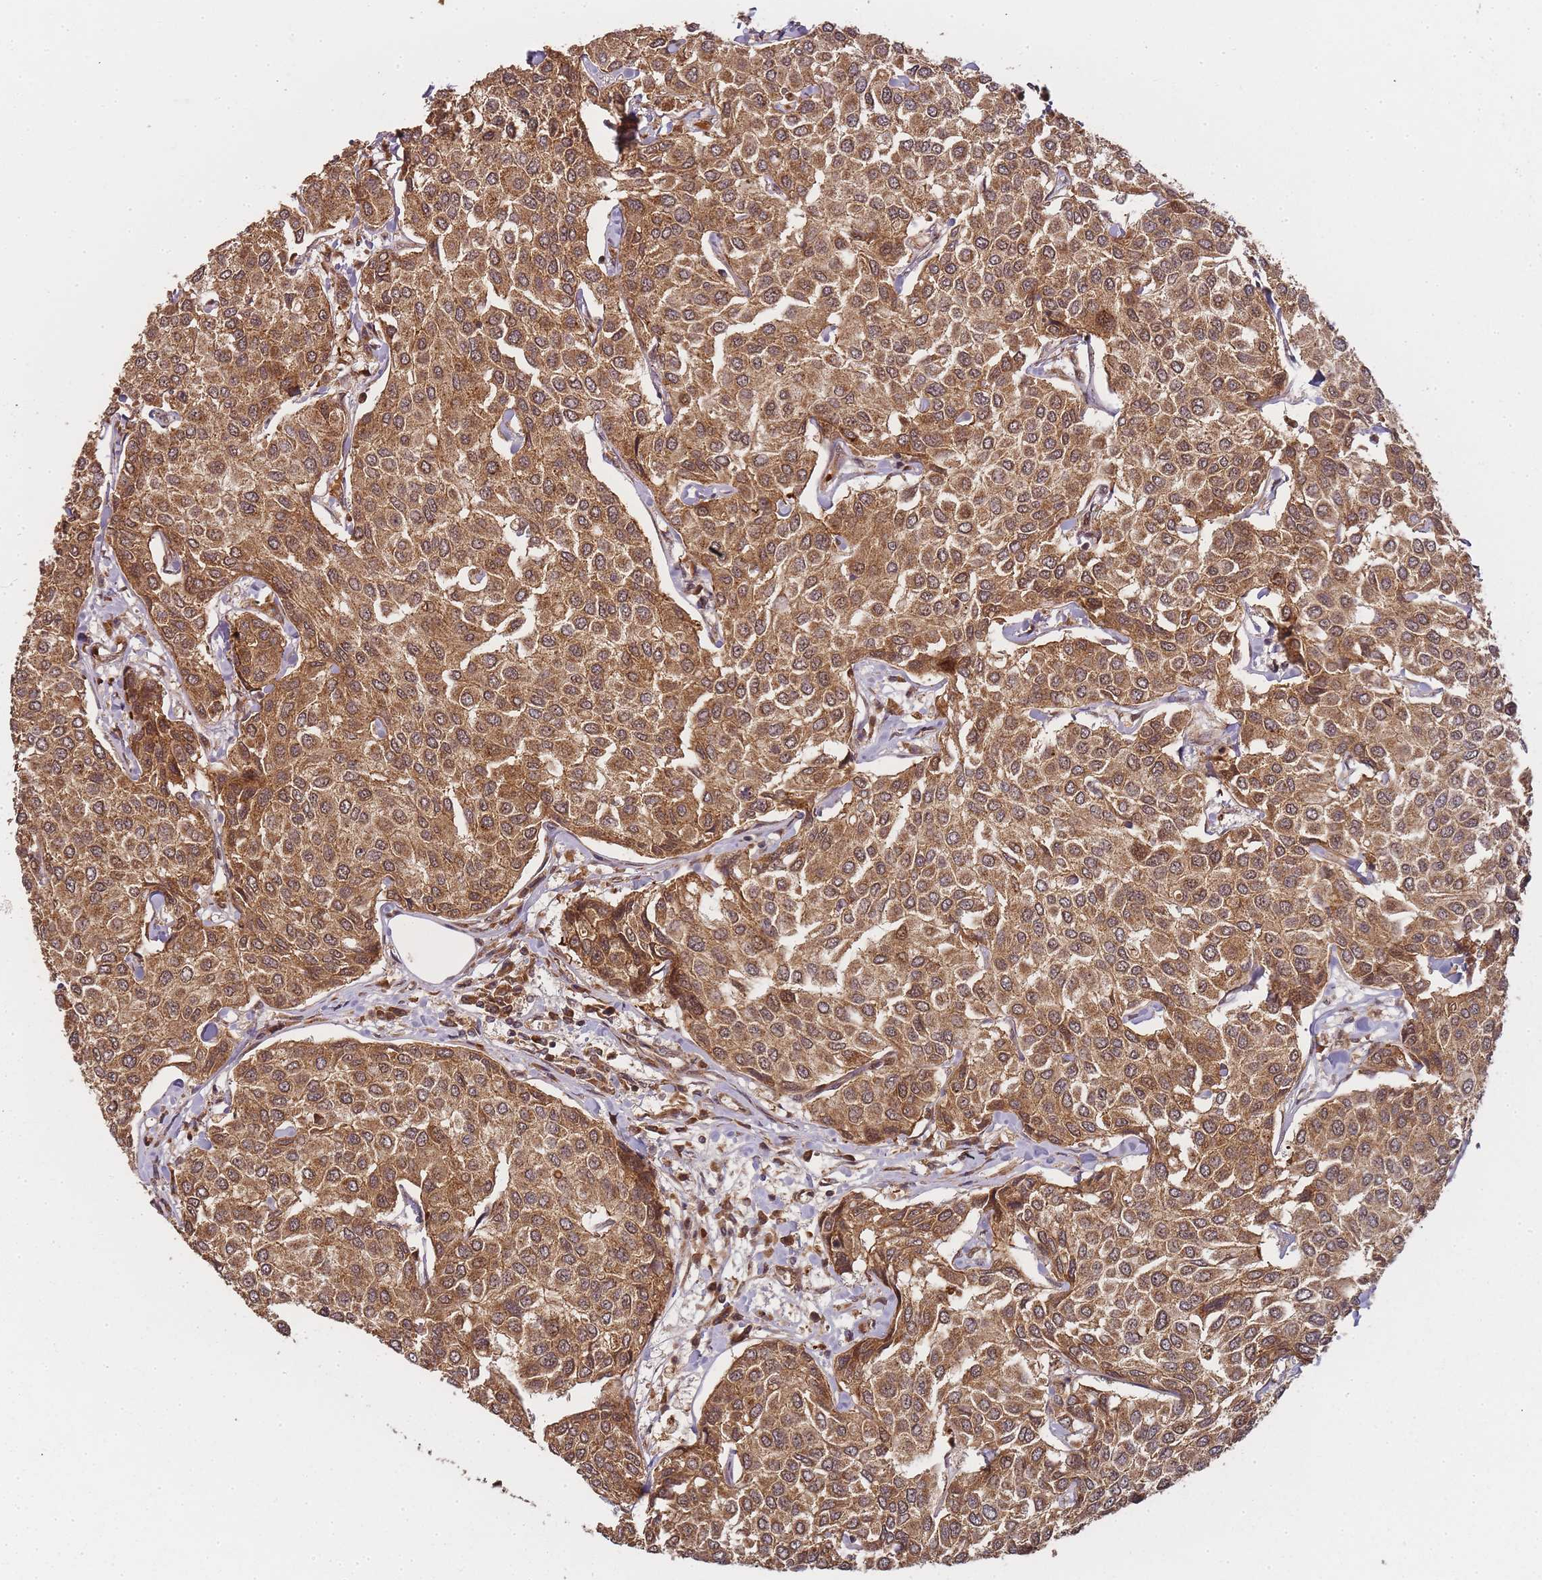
{"staining": {"intensity": "moderate", "quantity": ">75%", "location": "cytoplasmic/membranous,nuclear"}, "tissue": "breast cancer", "cell_type": "Tumor cells", "image_type": "cancer", "snomed": [{"axis": "morphology", "description": "Duct carcinoma"}, {"axis": "topography", "description": "Breast"}], "caption": "Protein expression analysis of breast cancer shows moderate cytoplasmic/membranous and nuclear staining in about >75% of tumor cells.", "gene": "ZNF497", "patient": {"sex": "female", "age": 55}}